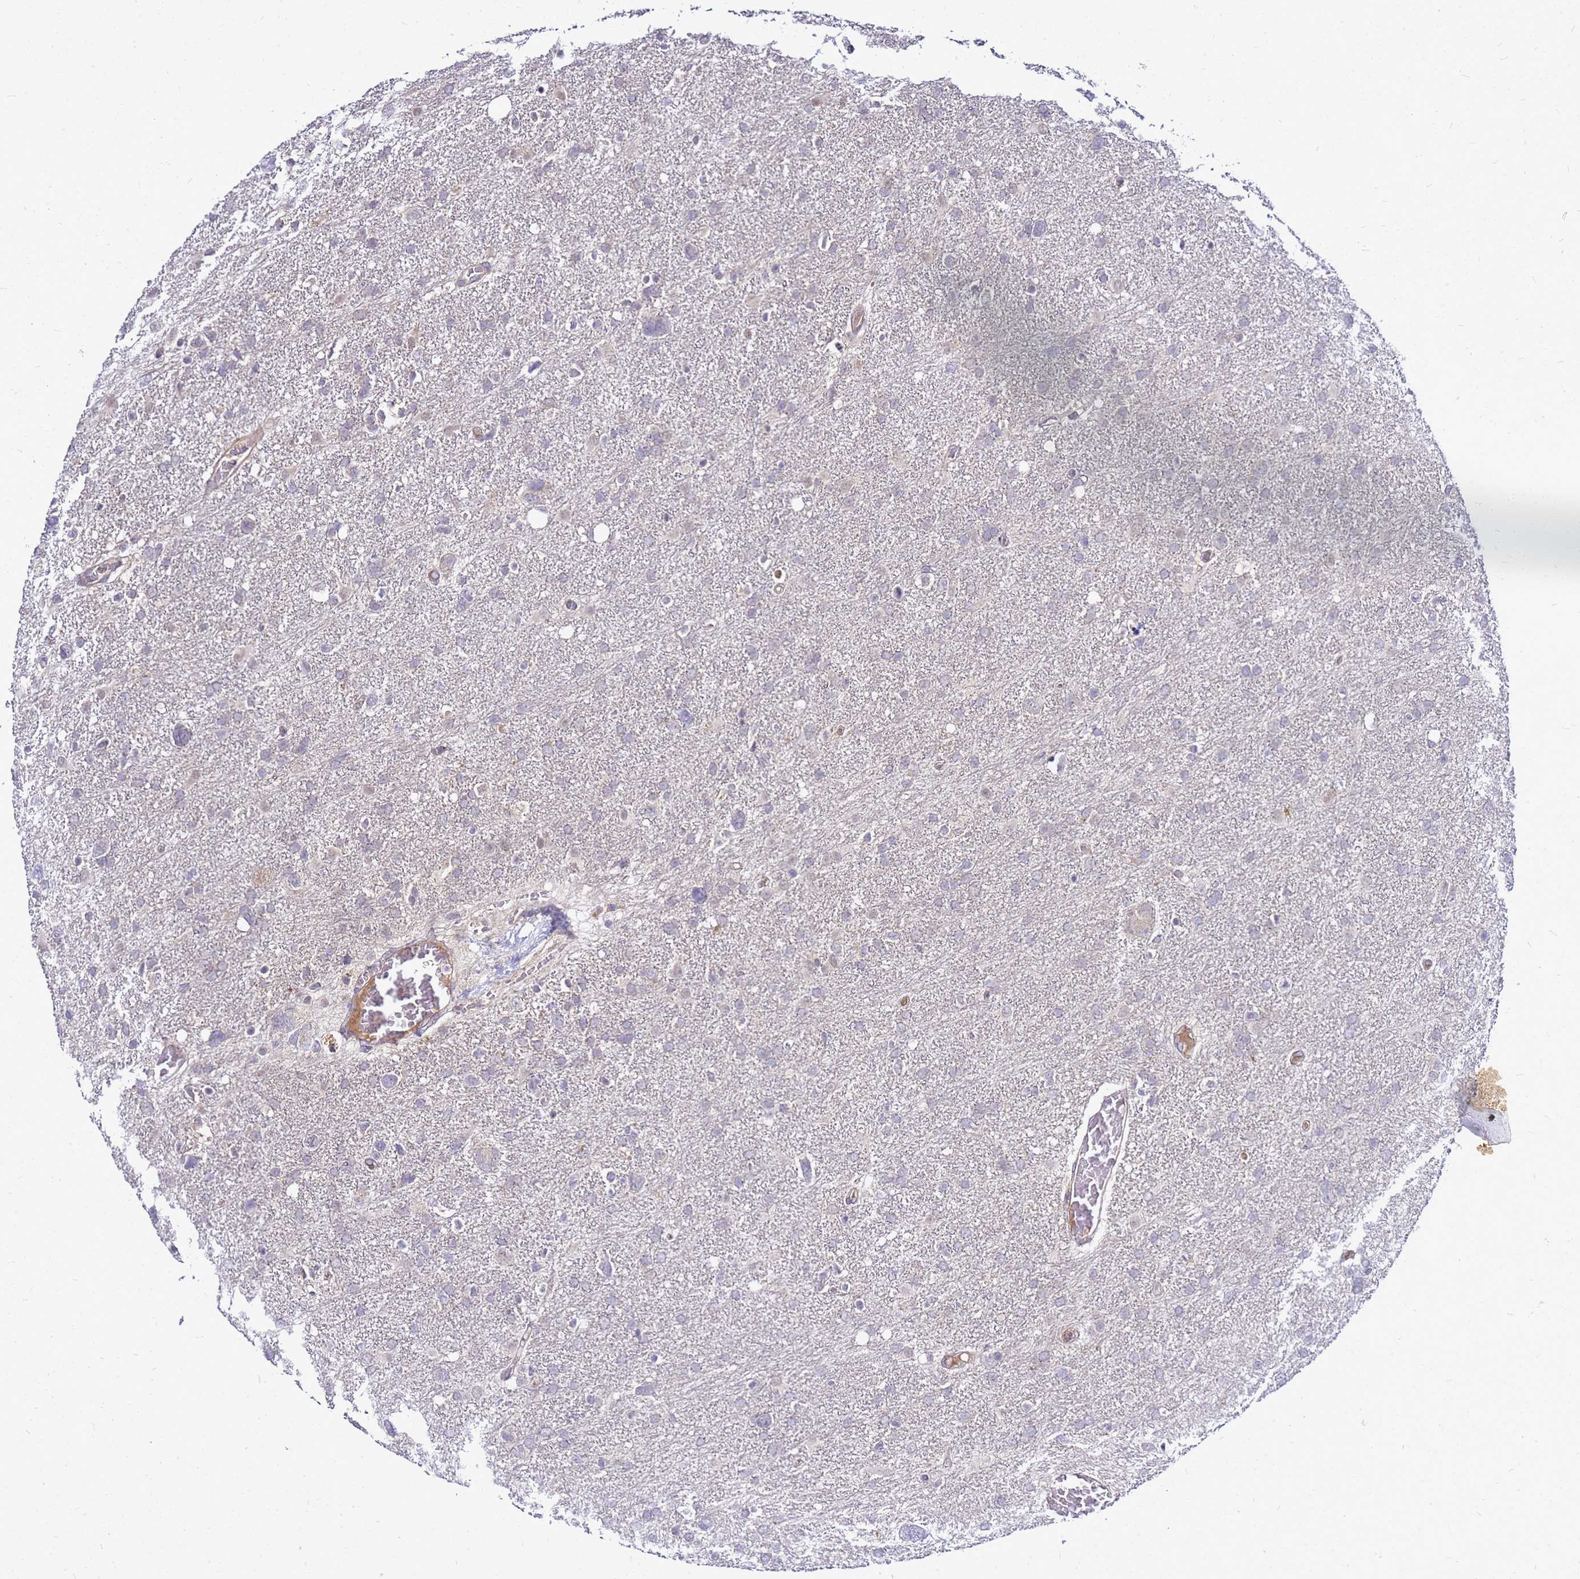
{"staining": {"intensity": "negative", "quantity": "none", "location": "none"}, "tissue": "glioma", "cell_type": "Tumor cells", "image_type": "cancer", "snomed": [{"axis": "morphology", "description": "Glioma, malignant, High grade"}, {"axis": "topography", "description": "Brain"}], "caption": "Malignant high-grade glioma was stained to show a protein in brown. There is no significant expression in tumor cells. (DAB (3,3'-diaminobenzidine) IHC with hematoxylin counter stain).", "gene": "SAT1", "patient": {"sex": "male", "age": 61}}